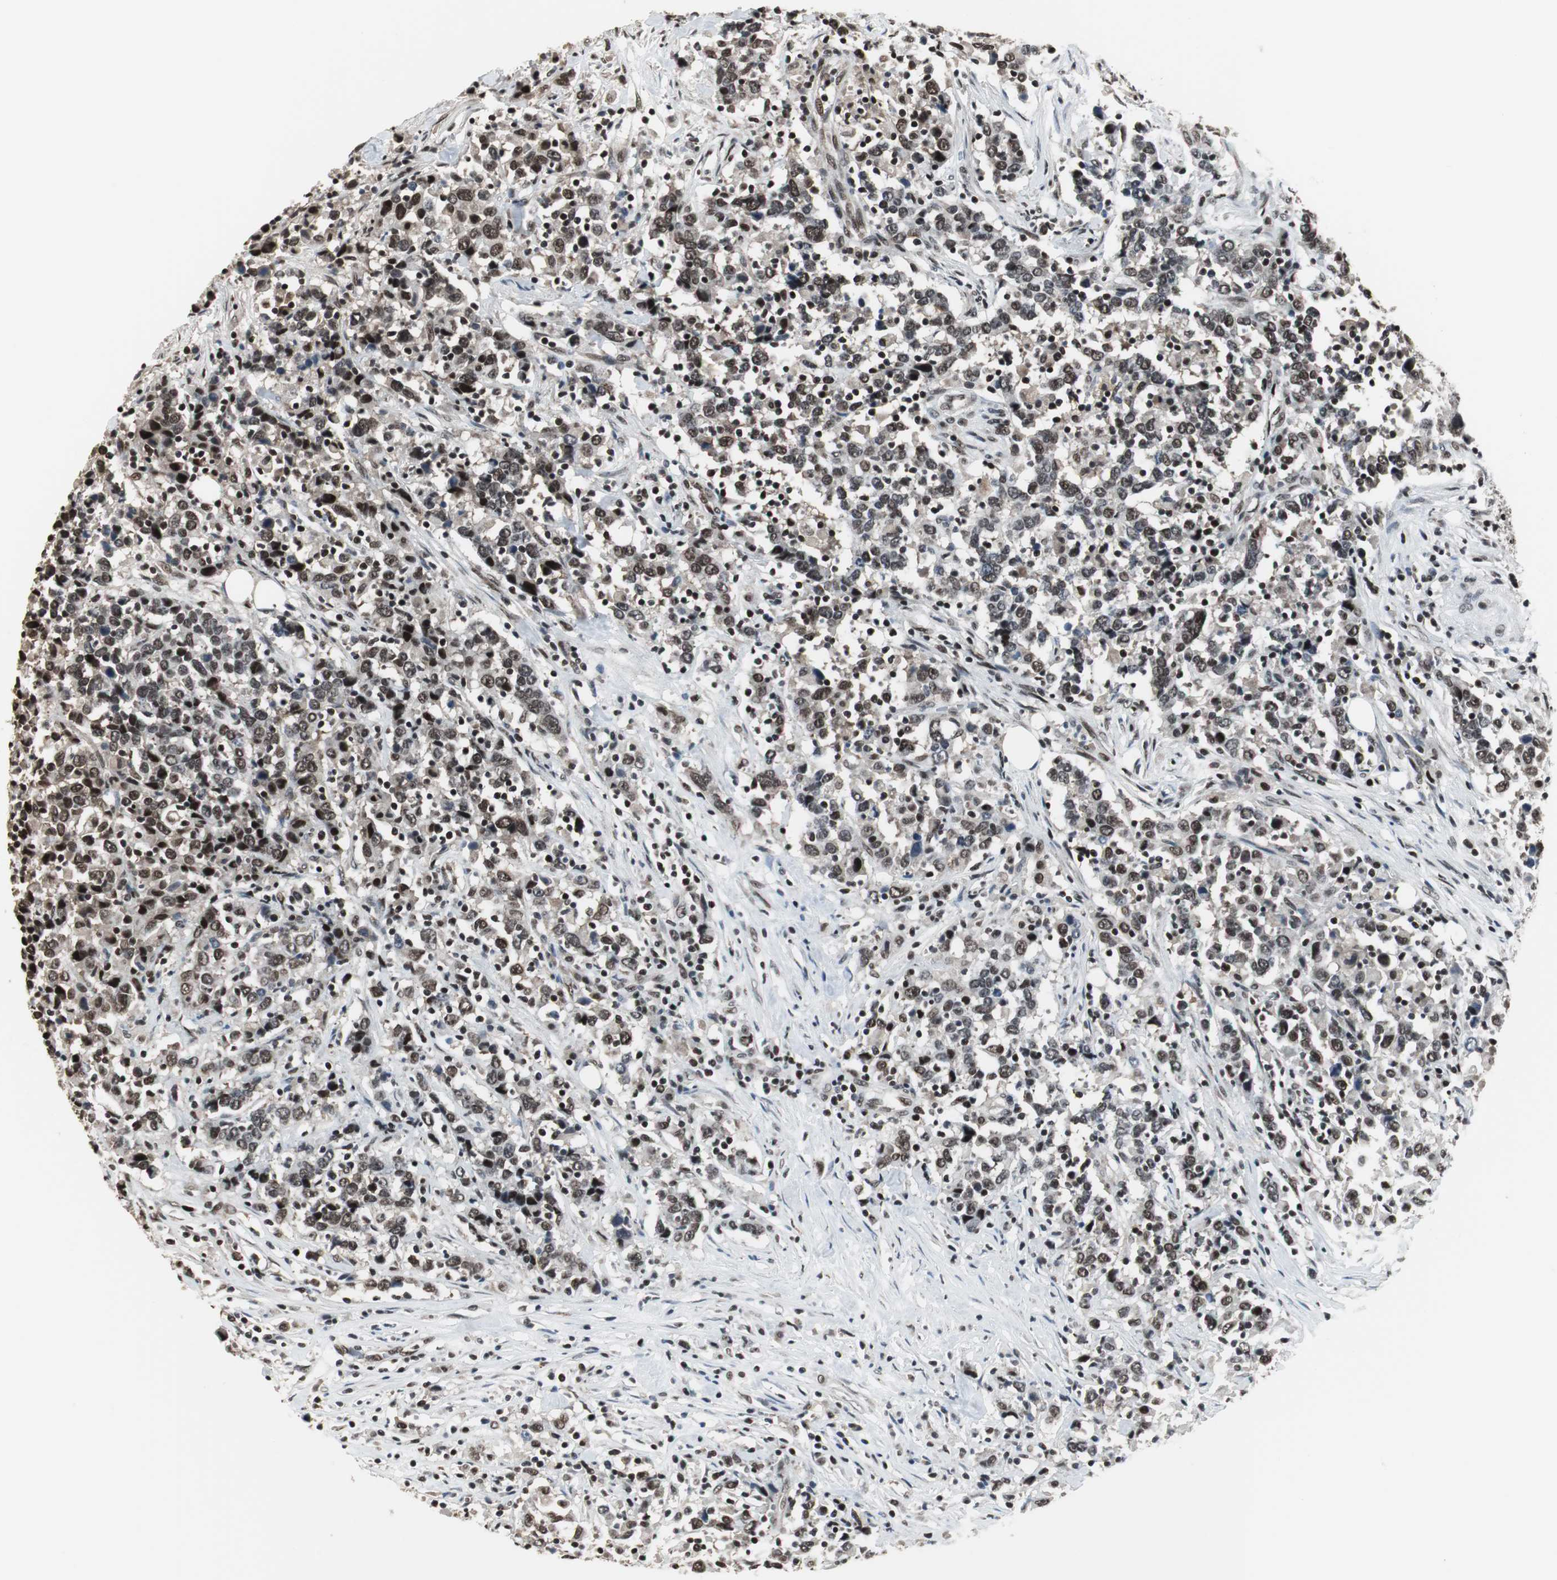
{"staining": {"intensity": "strong", "quantity": ">75%", "location": "nuclear"}, "tissue": "urothelial cancer", "cell_type": "Tumor cells", "image_type": "cancer", "snomed": [{"axis": "morphology", "description": "Urothelial carcinoma, High grade"}, {"axis": "topography", "description": "Urinary bladder"}], "caption": "Human urothelial carcinoma (high-grade) stained with a brown dye demonstrates strong nuclear positive positivity in approximately >75% of tumor cells.", "gene": "CDK9", "patient": {"sex": "male", "age": 61}}